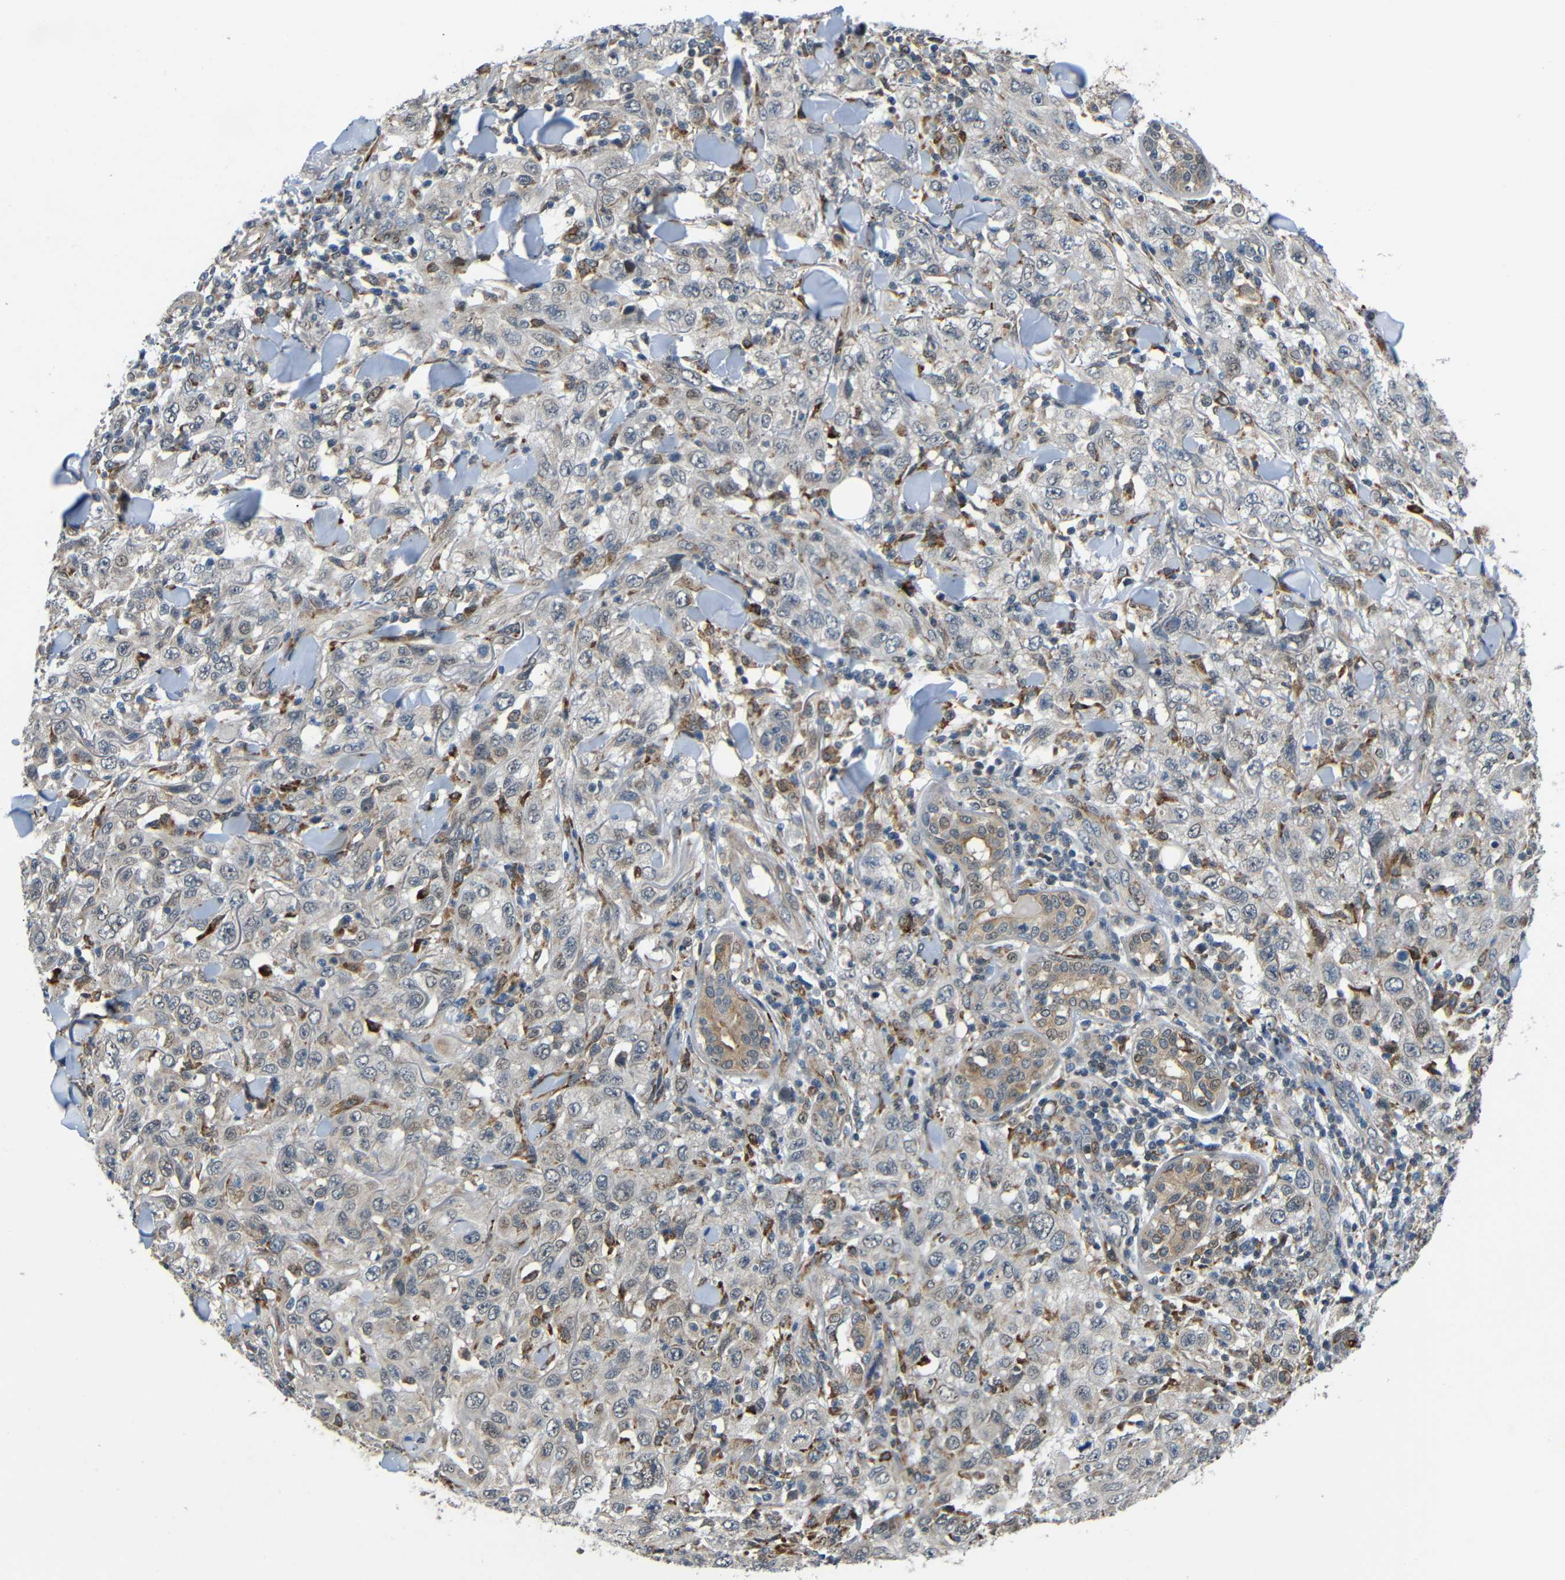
{"staining": {"intensity": "negative", "quantity": "none", "location": "none"}, "tissue": "skin cancer", "cell_type": "Tumor cells", "image_type": "cancer", "snomed": [{"axis": "morphology", "description": "Squamous cell carcinoma, NOS"}, {"axis": "topography", "description": "Skin"}], "caption": "Immunohistochemical staining of squamous cell carcinoma (skin) shows no significant staining in tumor cells.", "gene": "SYDE1", "patient": {"sex": "female", "age": 88}}